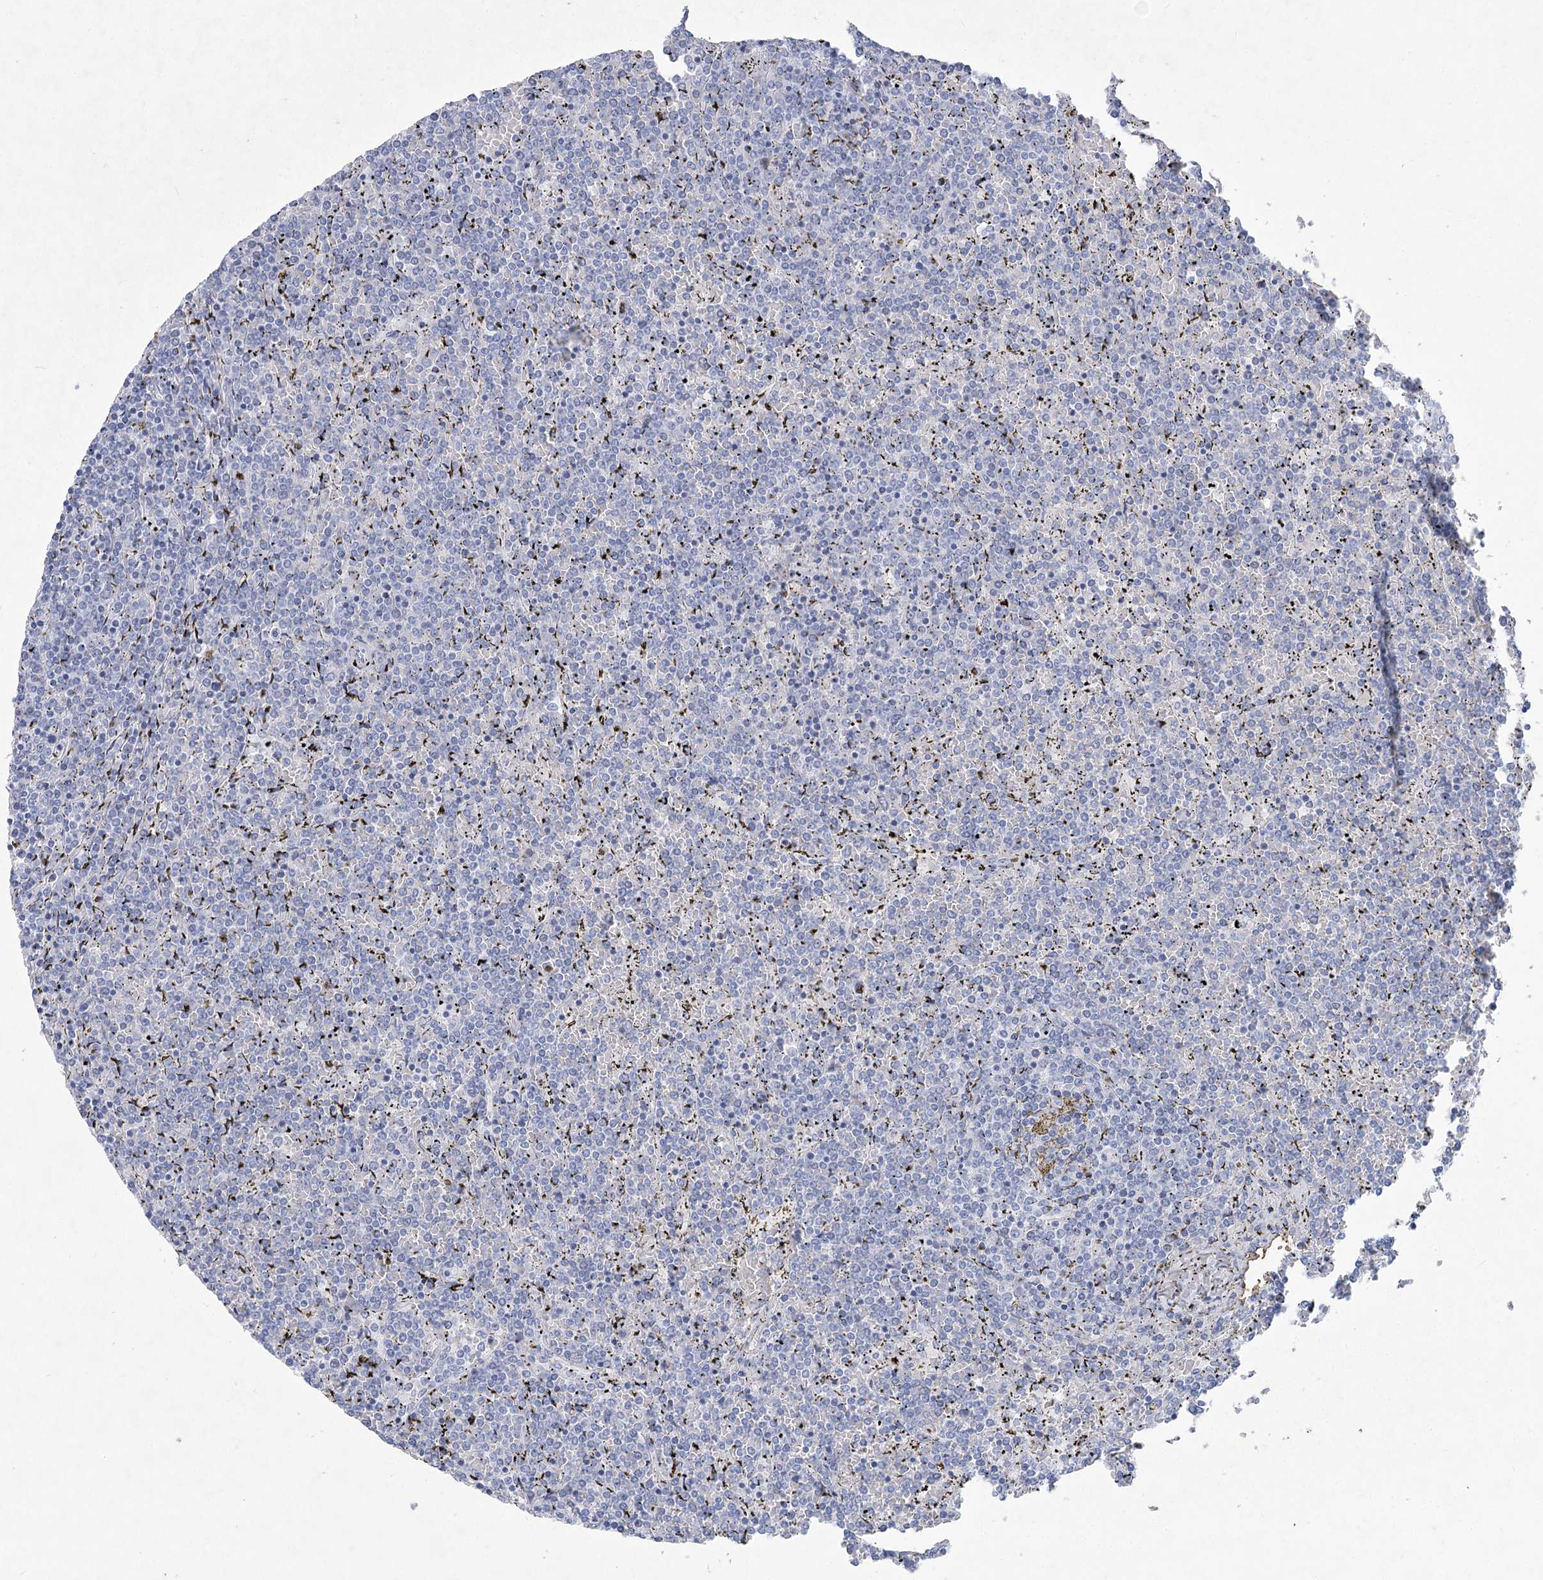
{"staining": {"intensity": "negative", "quantity": "none", "location": "none"}, "tissue": "lymphoma", "cell_type": "Tumor cells", "image_type": "cancer", "snomed": [{"axis": "morphology", "description": "Malignant lymphoma, non-Hodgkin's type, Low grade"}, {"axis": "topography", "description": "Spleen"}], "caption": "Photomicrograph shows no significant protein positivity in tumor cells of low-grade malignant lymphoma, non-Hodgkin's type.", "gene": "WDR74", "patient": {"sex": "female", "age": 19}}